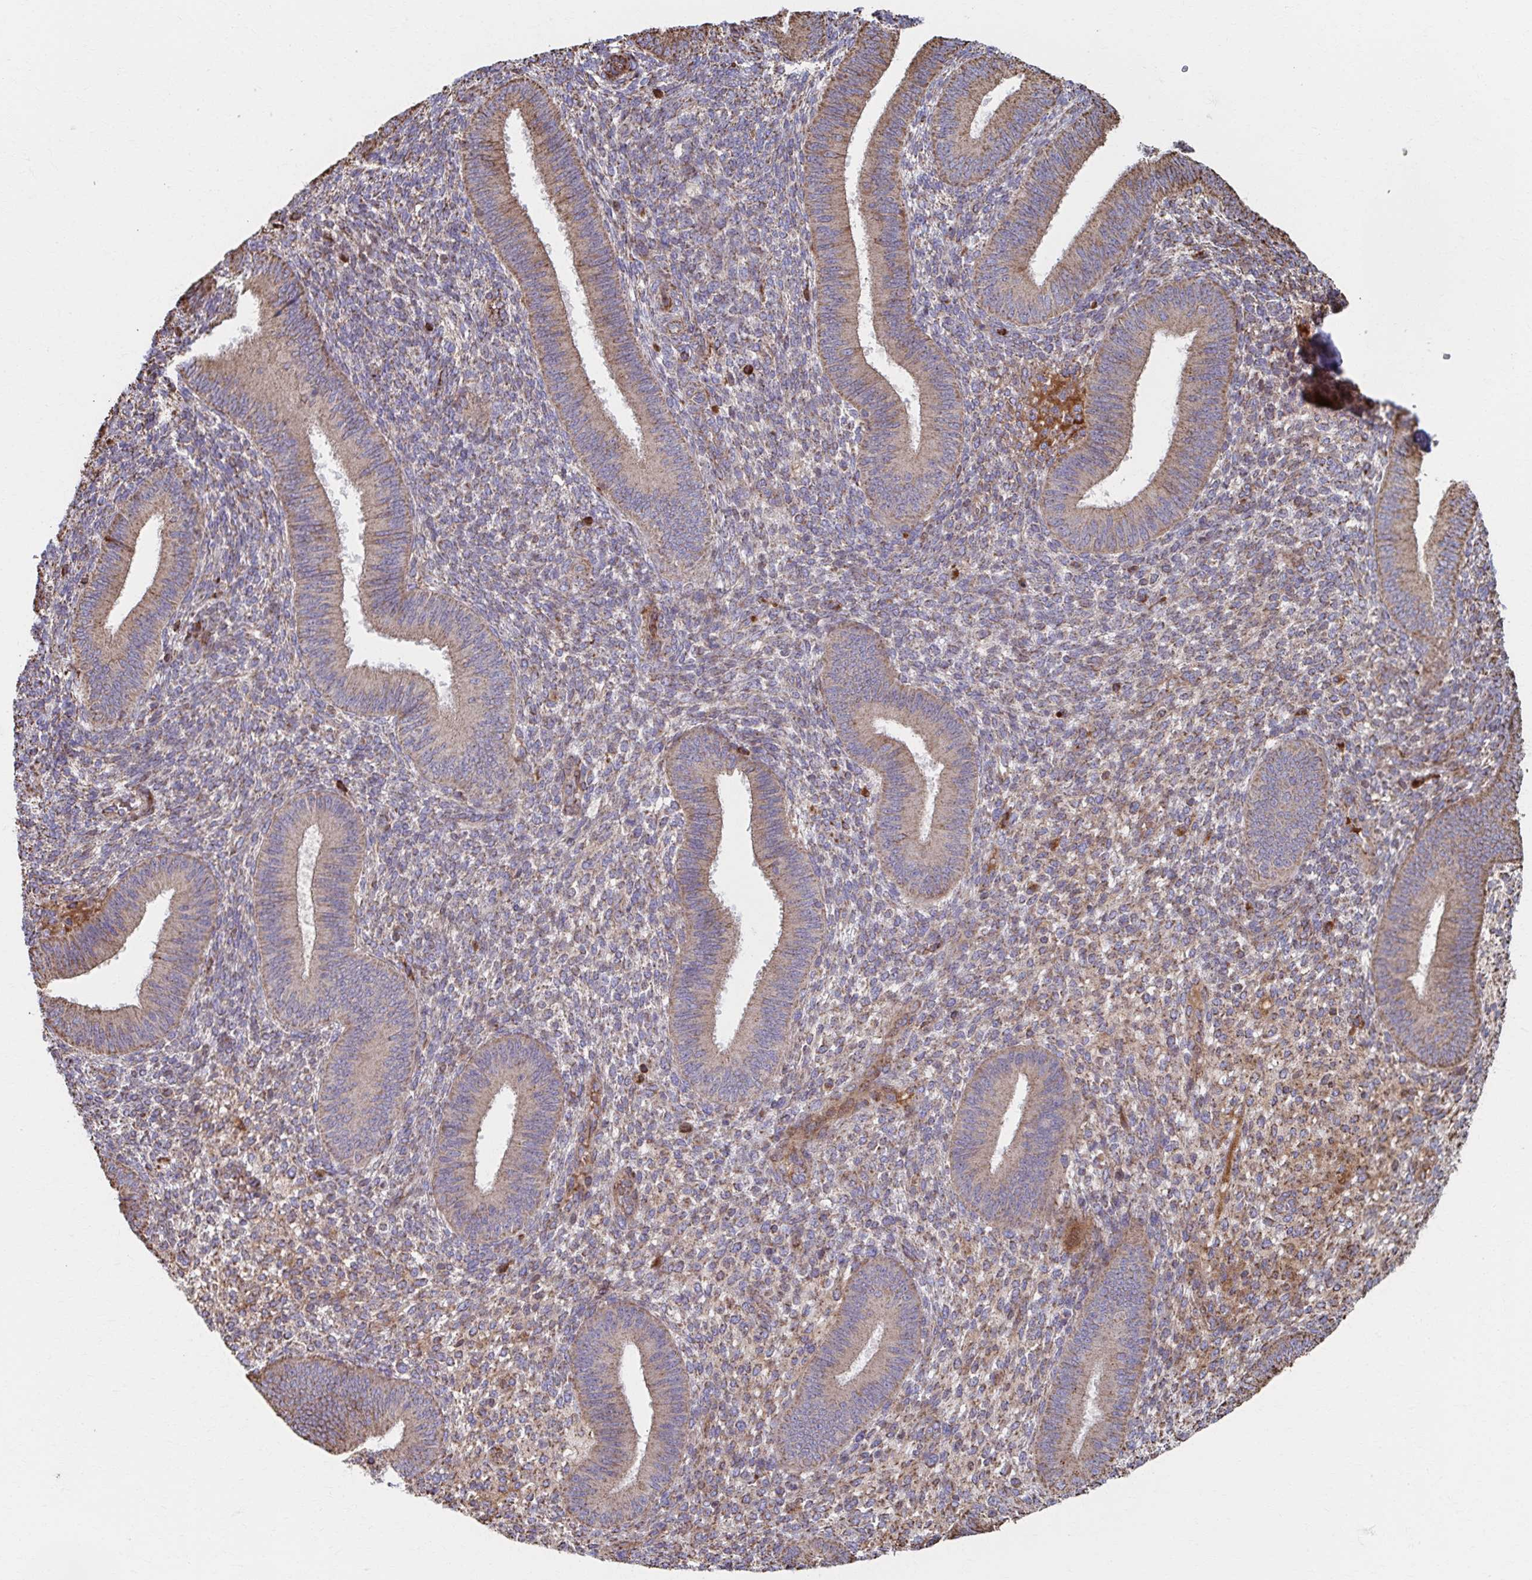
{"staining": {"intensity": "moderate", "quantity": "25%-75%", "location": "cytoplasmic/membranous"}, "tissue": "endometrium", "cell_type": "Cells in endometrial stroma", "image_type": "normal", "snomed": [{"axis": "morphology", "description": "Normal tissue, NOS"}, {"axis": "topography", "description": "Endometrium"}], "caption": "The histopathology image displays immunohistochemical staining of benign endometrium. There is moderate cytoplasmic/membranous expression is seen in approximately 25%-75% of cells in endometrial stroma. The protein is shown in brown color, while the nuclei are stained blue.", "gene": "SAT1", "patient": {"sex": "female", "age": 39}}